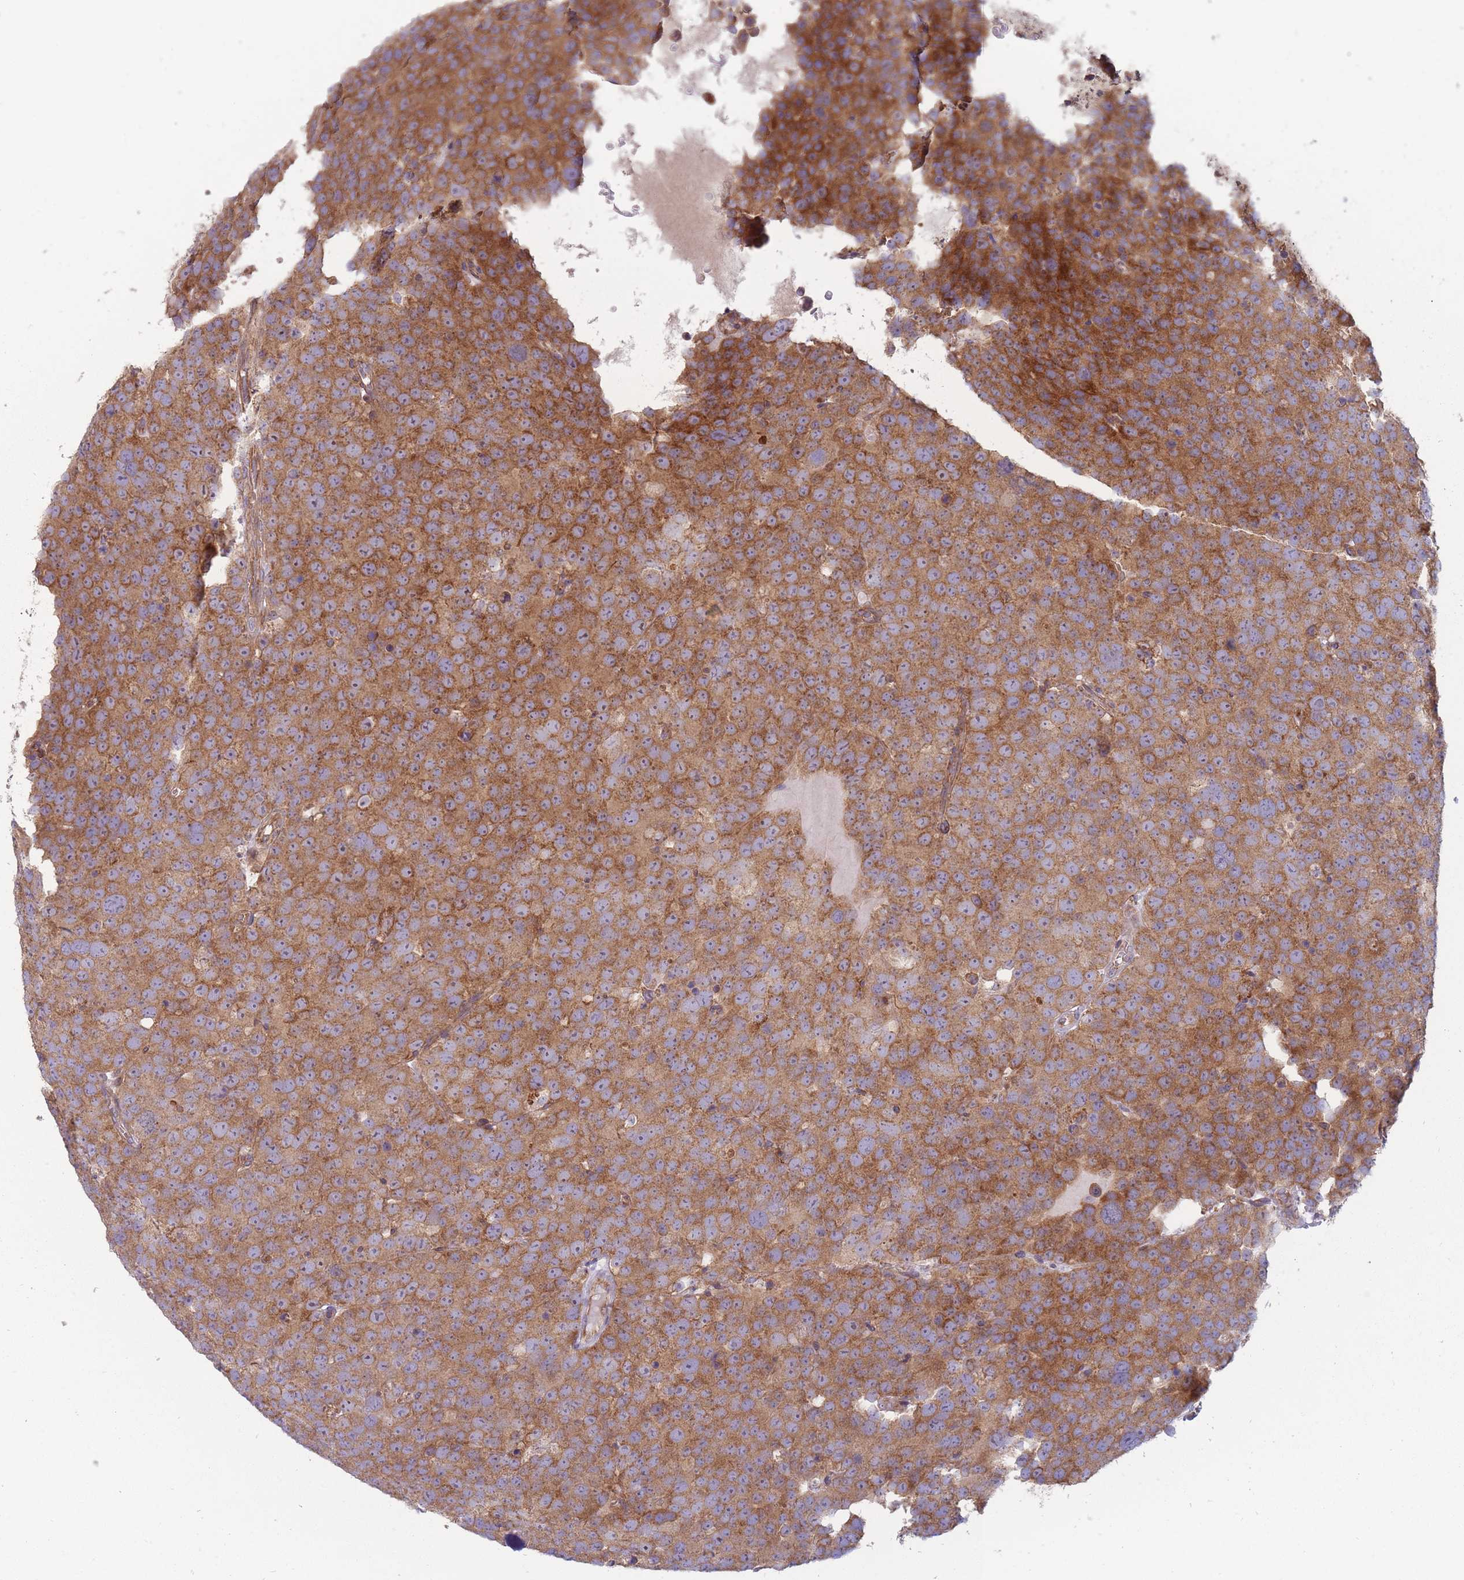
{"staining": {"intensity": "moderate", "quantity": ">75%", "location": "cytoplasmic/membranous"}, "tissue": "testis cancer", "cell_type": "Tumor cells", "image_type": "cancer", "snomed": [{"axis": "morphology", "description": "Seminoma, NOS"}, {"axis": "topography", "description": "Testis"}], "caption": "Seminoma (testis) stained with a protein marker demonstrates moderate staining in tumor cells.", "gene": "NDUFA9", "patient": {"sex": "male", "age": 71}}